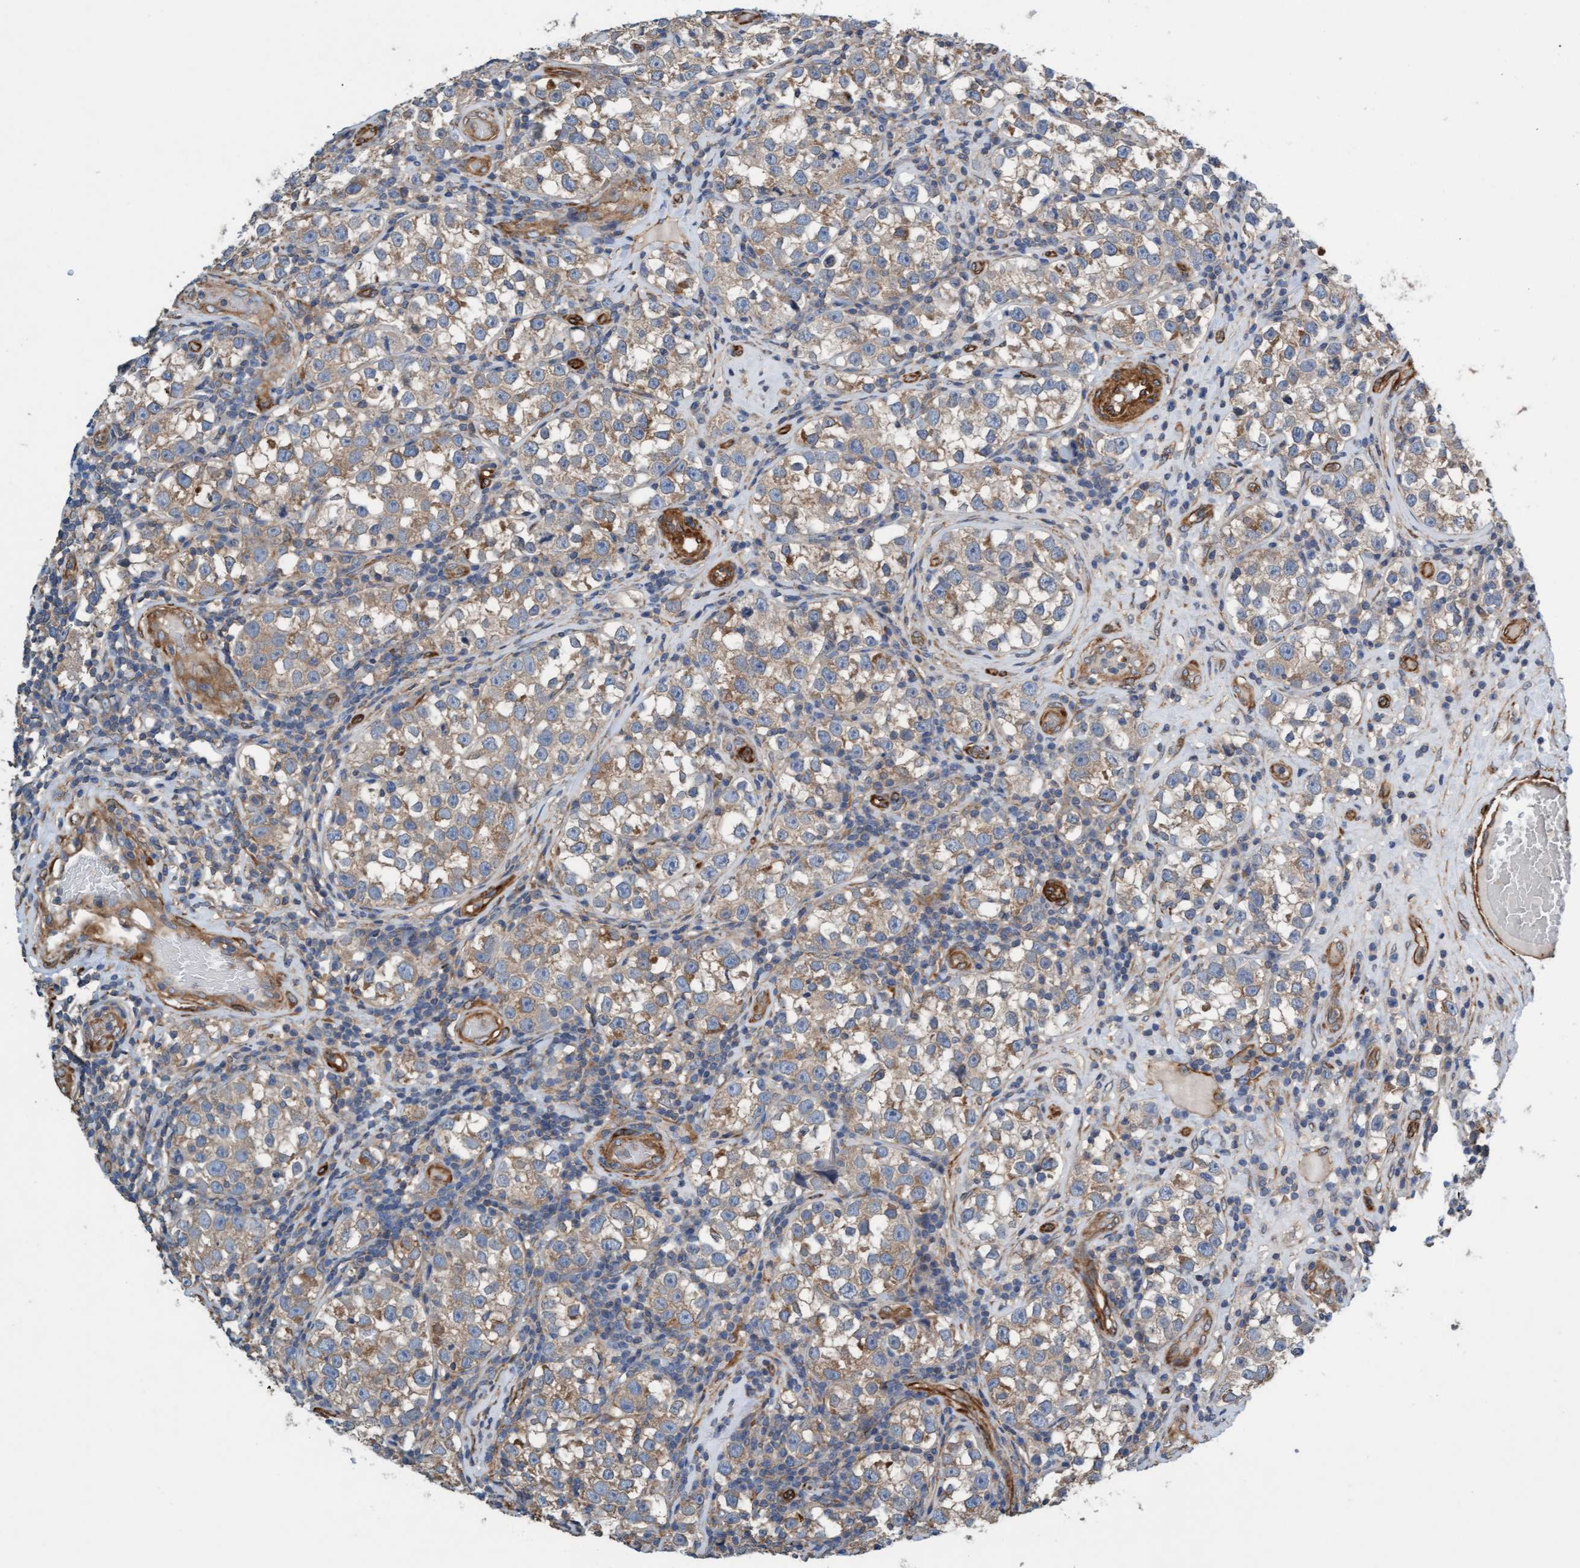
{"staining": {"intensity": "weak", "quantity": ">75%", "location": "cytoplasmic/membranous"}, "tissue": "testis cancer", "cell_type": "Tumor cells", "image_type": "cancer", "snomed": [{"axis": "morphology", "description": "Normal tissue, NOS"}, {"axis": "morphology", "description": "Seminoma, NOS"}, {"axis": "topography", "description": "Testis"}], "caption": "Protein staining of seminoma (testis) tissue reveals weak cytoplasmic/membranous positivity in about >75% of tumor cells. (DAB (3,3'-diaminobenzidine) IHC, brown staining for protein, blue staining for nuclei).", "gene": "FMNL3", "patient": {"sex": "male", "age": 43}}